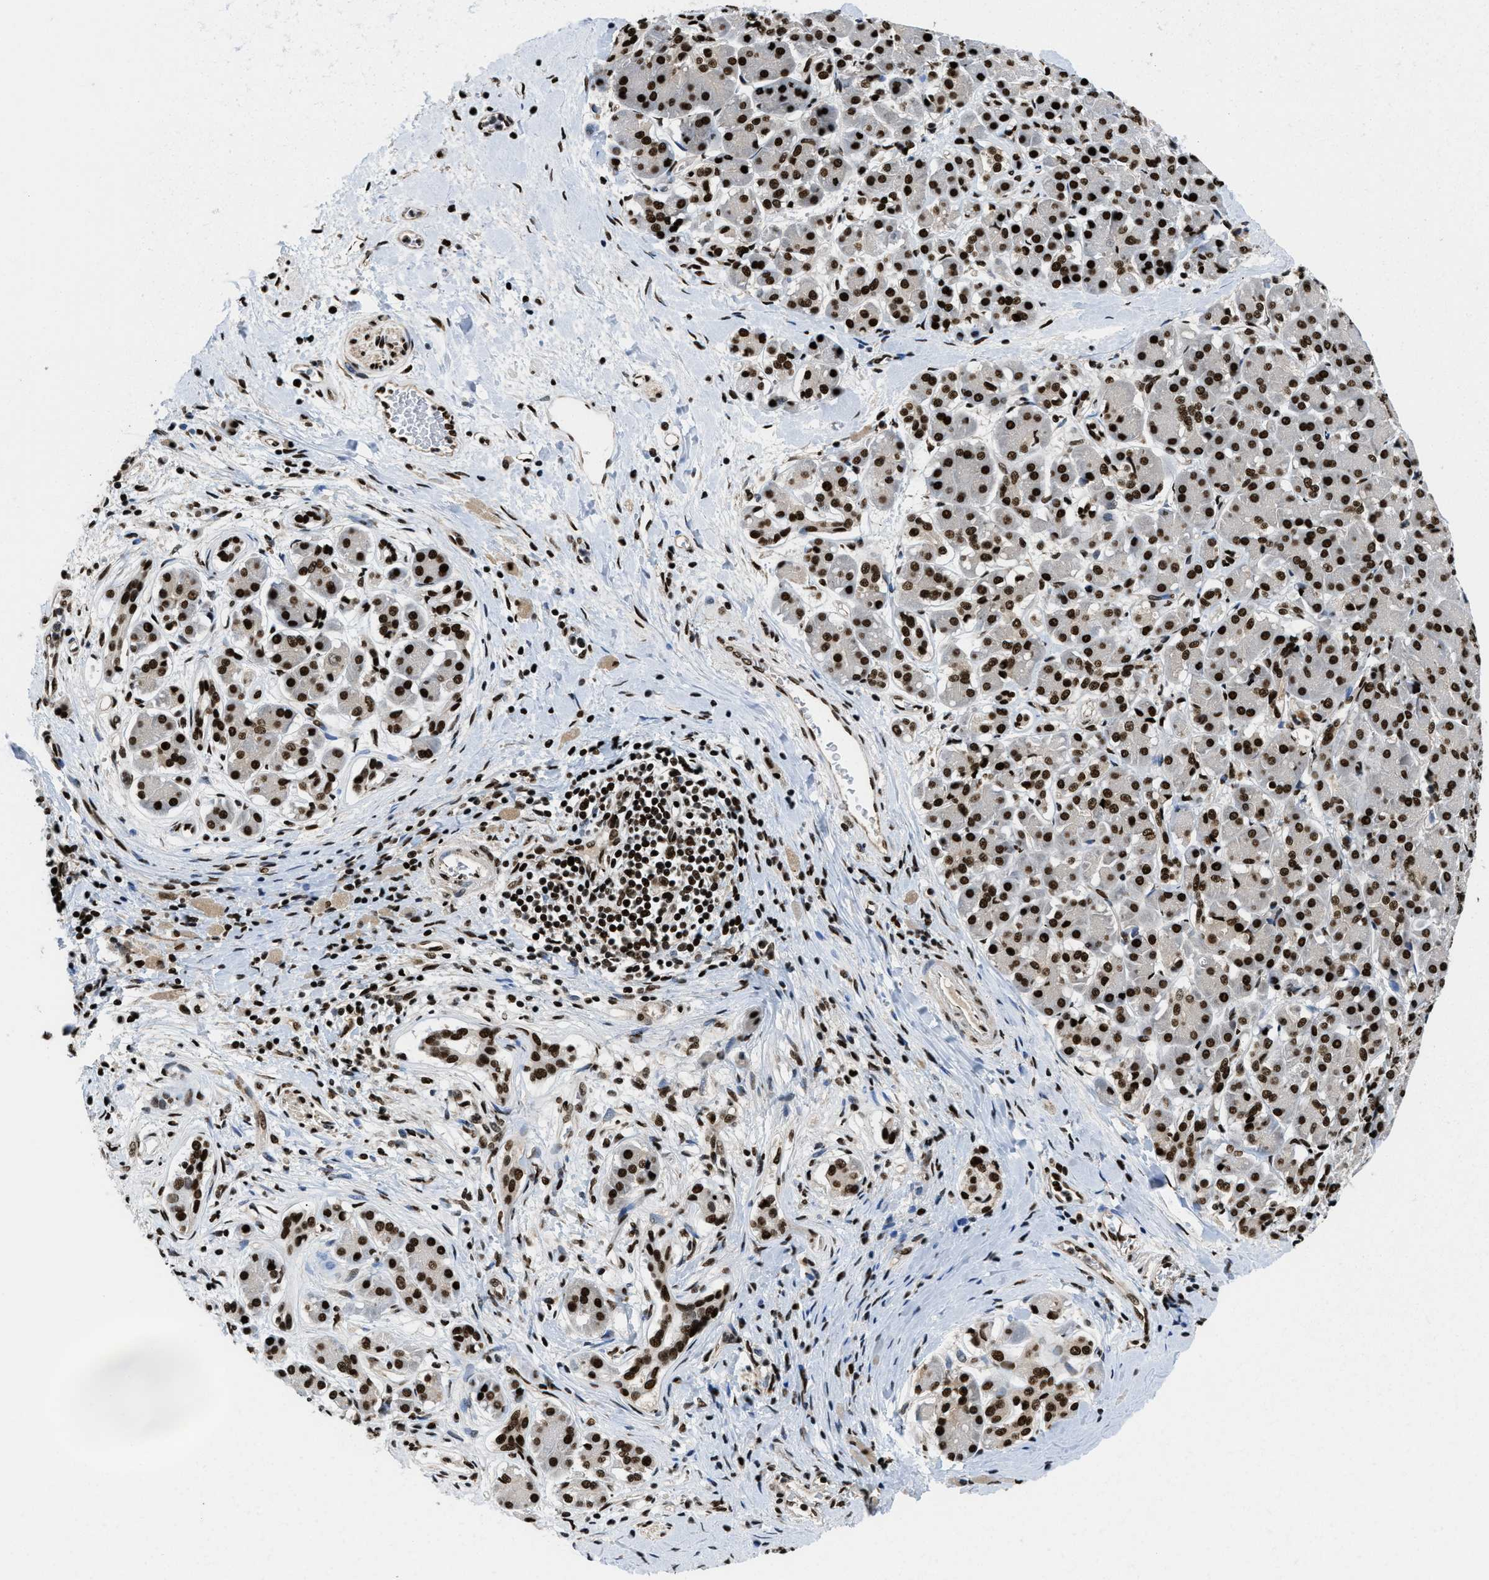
{"staining": {"intensity": "strong", "quantity": ">75%", "location": "nuclear"}, "tissue": "pancreatic cancer", "cell_type": "Tumor cells", "image_type": "cancer", "snomed": [{"axis": "morphology", "description": "Adenocarcinoma, NOS"}, {"axis": "topography", "description": "Pancreas"}], "caption": "Adenocarcinoma (pancreatic) tissue shows strong nuclear staining in approximately >75% of tumor cells The staining is performed using DAB brown chromogen to label protein expression. The nuclei are counter-stained blue using hematoxylin.", "gene": "SAFB", "patient": {"sex": "male", "age": 55}}